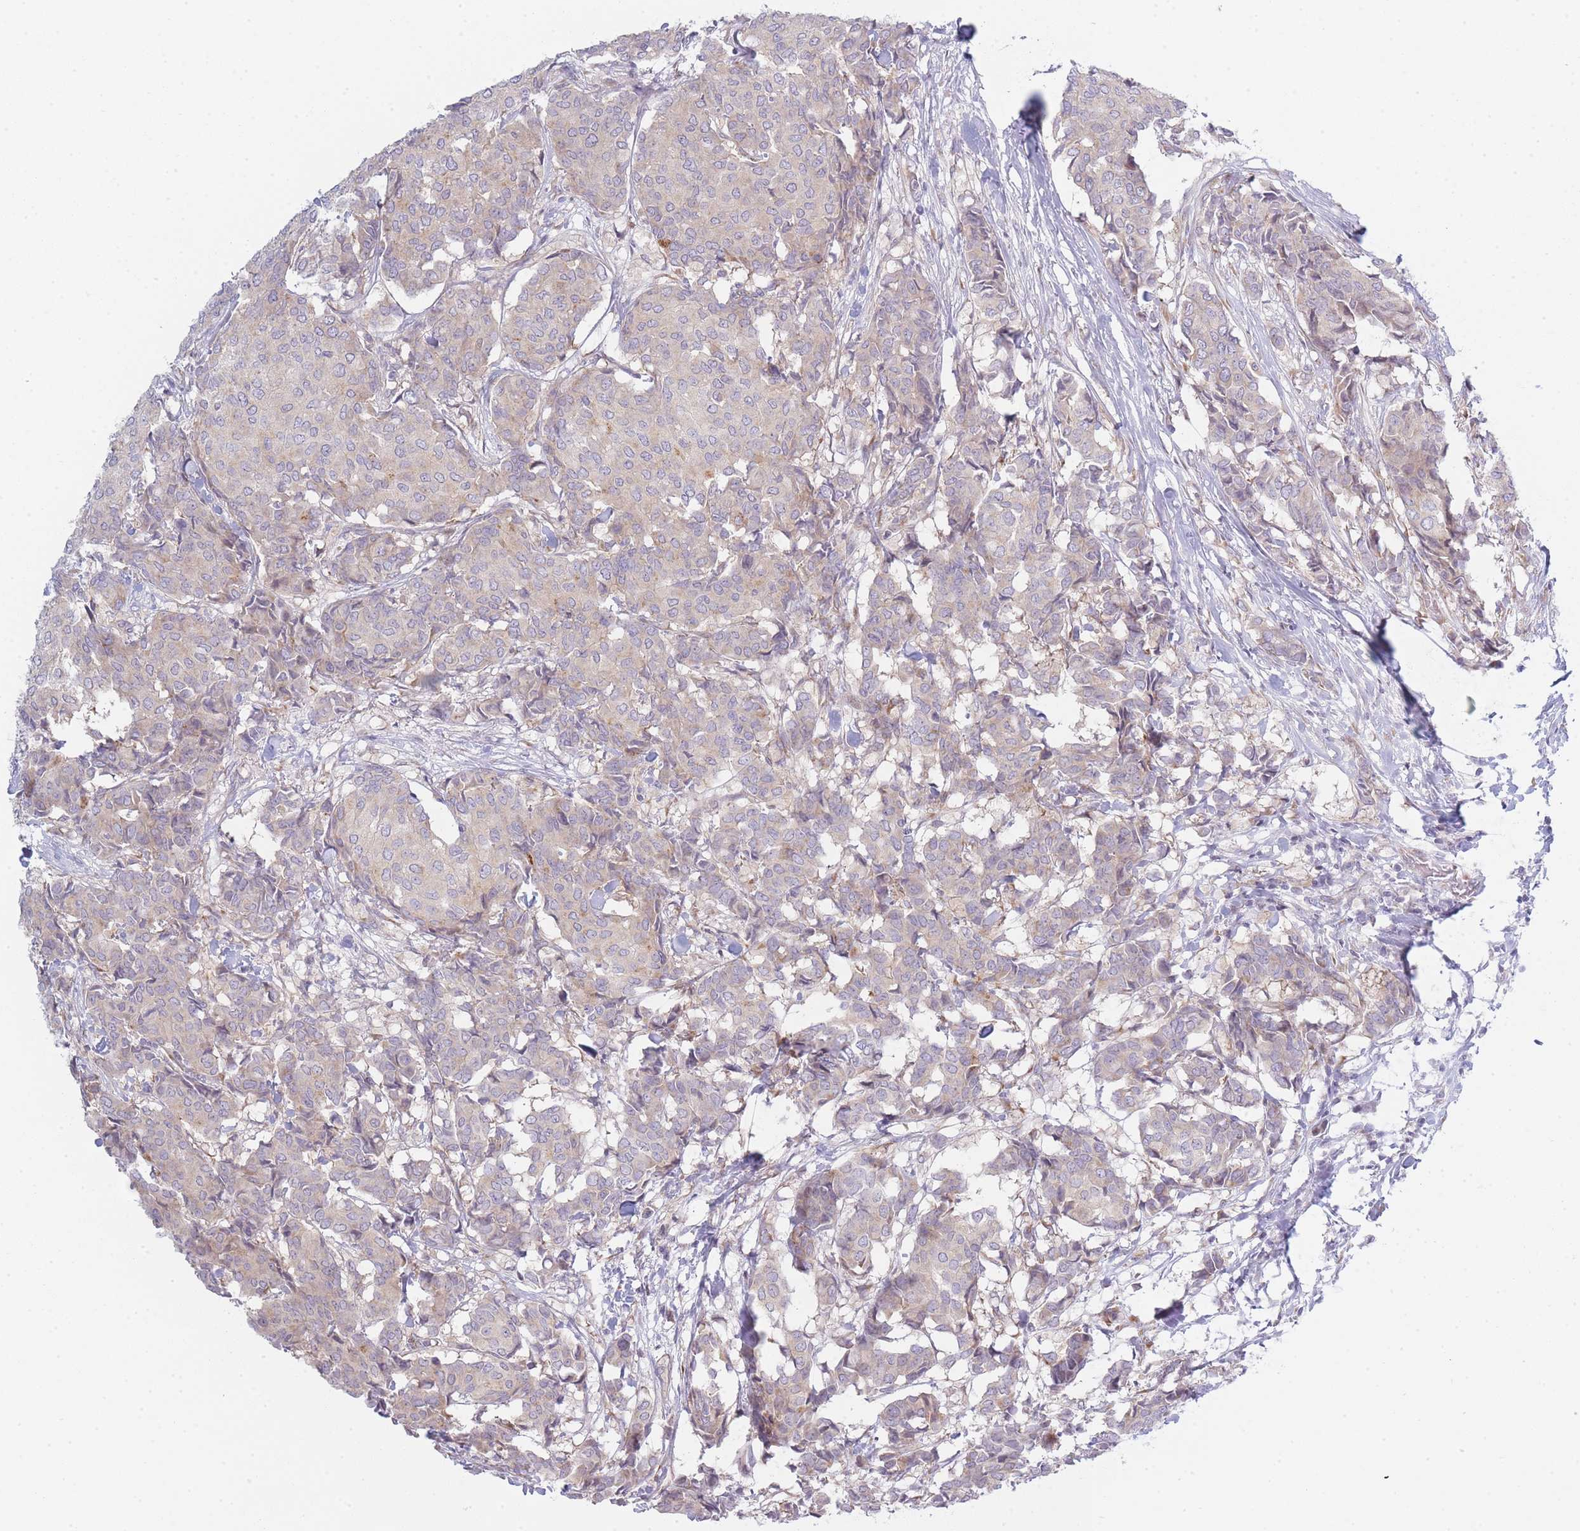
{"staining": {"intensity": "weak", "quantity": "<25%", "location": "cytoplasmic/membranous"}, "tissue": "breast cancer", "cell_type": "Tumor cells", "image_type": "cancer", "snomed": [{"axis": "morphology", "description": "Duct carcinoma"}, {"axis": "topography", "description": "Breast"}], "caption": "IHC histopathology image of neoplastic tissue: human breast cancer stained with DAB (3,3'-diaminobenzidine) displays no significant protein expression in tumor cells.", "gene": "OR5L2", "patient": {"sex": "female", "age": 75}}